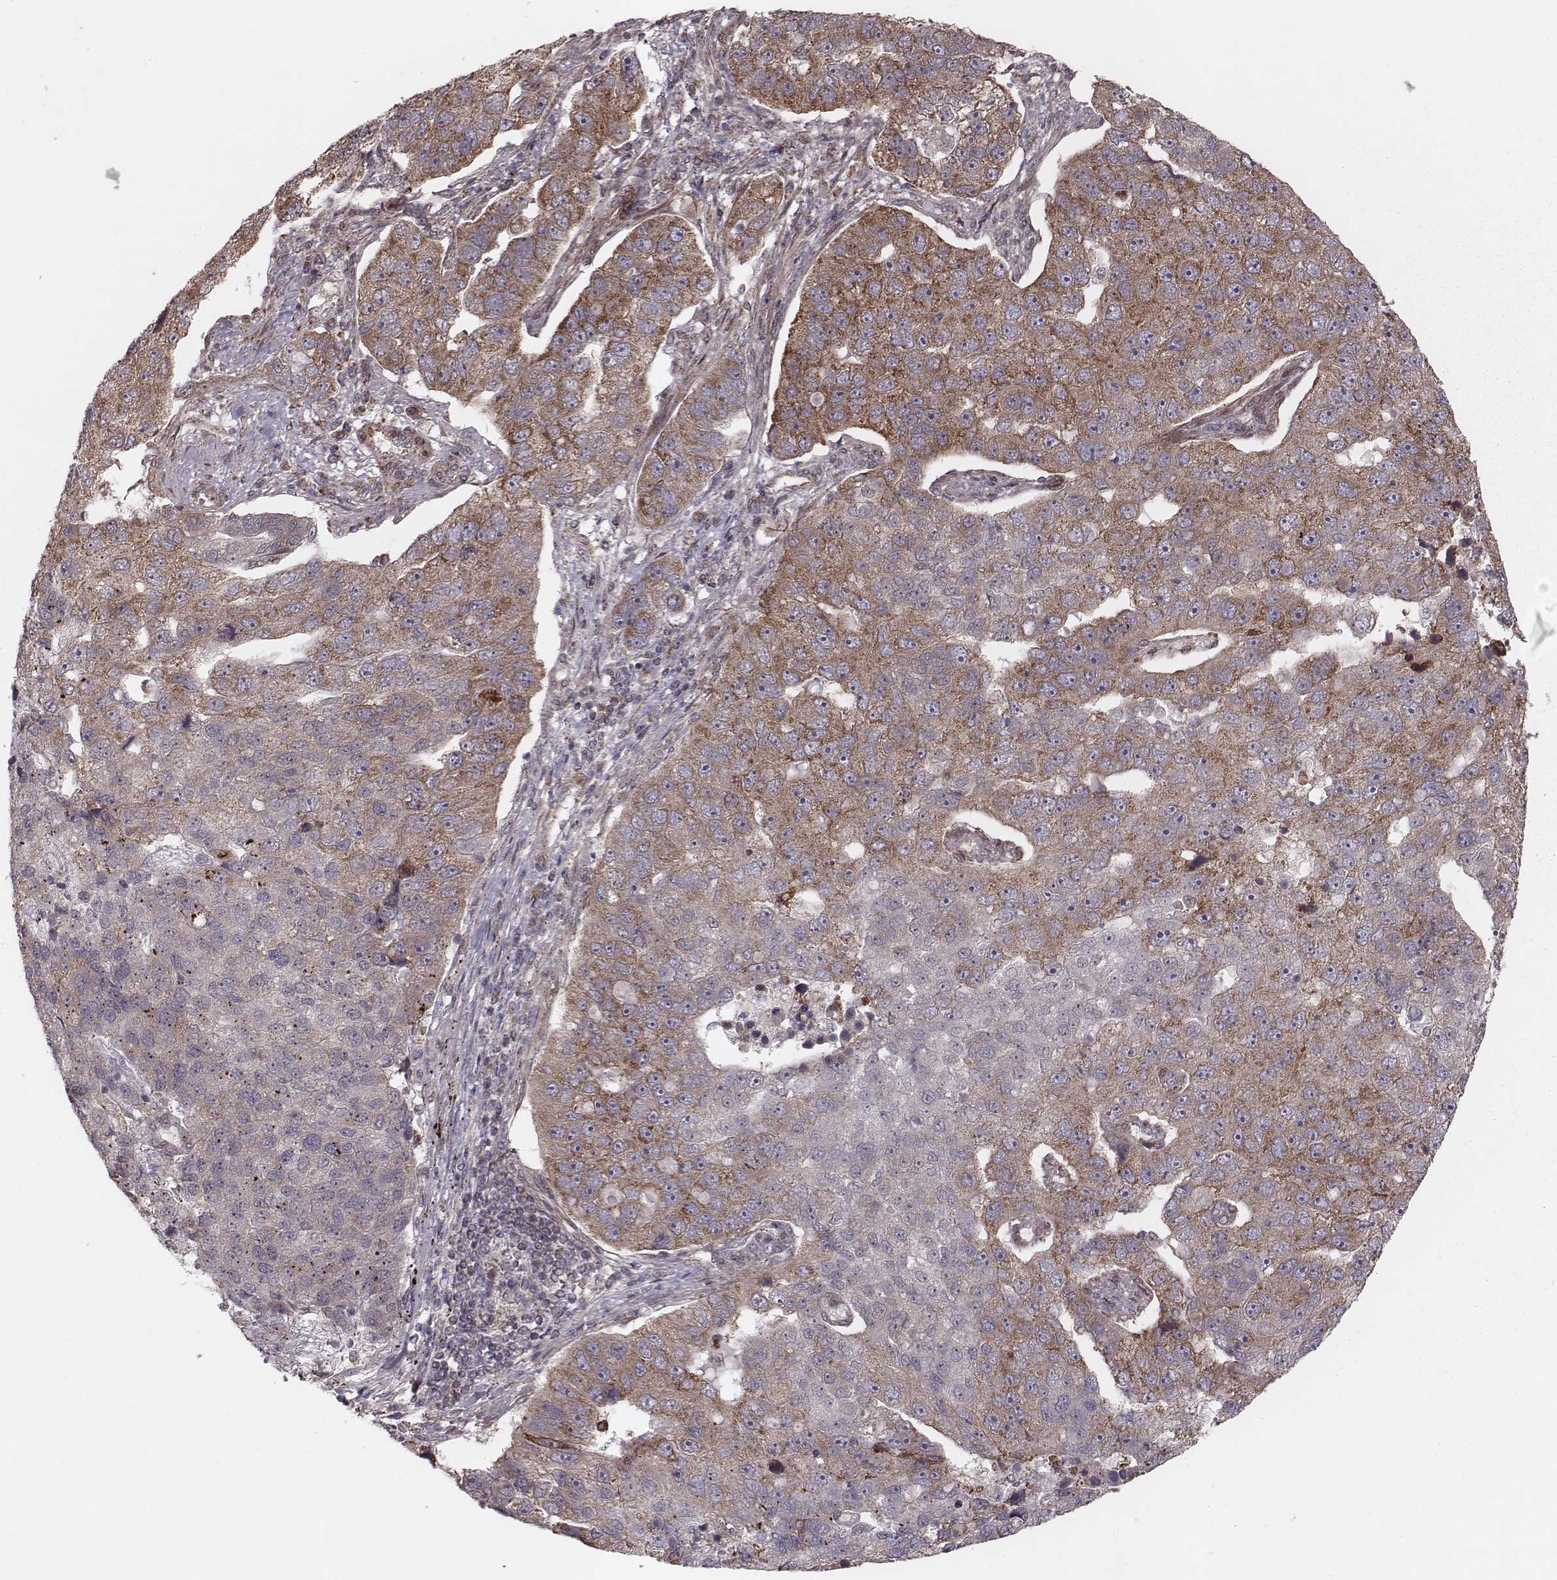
{"staining": {"intensity": "moderate", "quantity": "25%-75%", "location": "cytoplasmic/membranous"}, "tissue": "pancreatic cancer", "cell_type": "Tumor cells", "image_type": "cancer", "snomed": [{"axis": "morphology", "description": "Adenocarcinoma, NOS"}, {"axis": "topography", "description": "Pancreas"}], "caption": "Immunohistochemistry (IHC) histopathology image of human pancreatic adenocarcinoma stained for a protein (brown), which reveals medium levels of moderate cytoplasmic/membranous positivity in about 25%-75% of tumor cells.", "gene": "NDUFA7", "patient": {"sex": "female", "age": 61}}